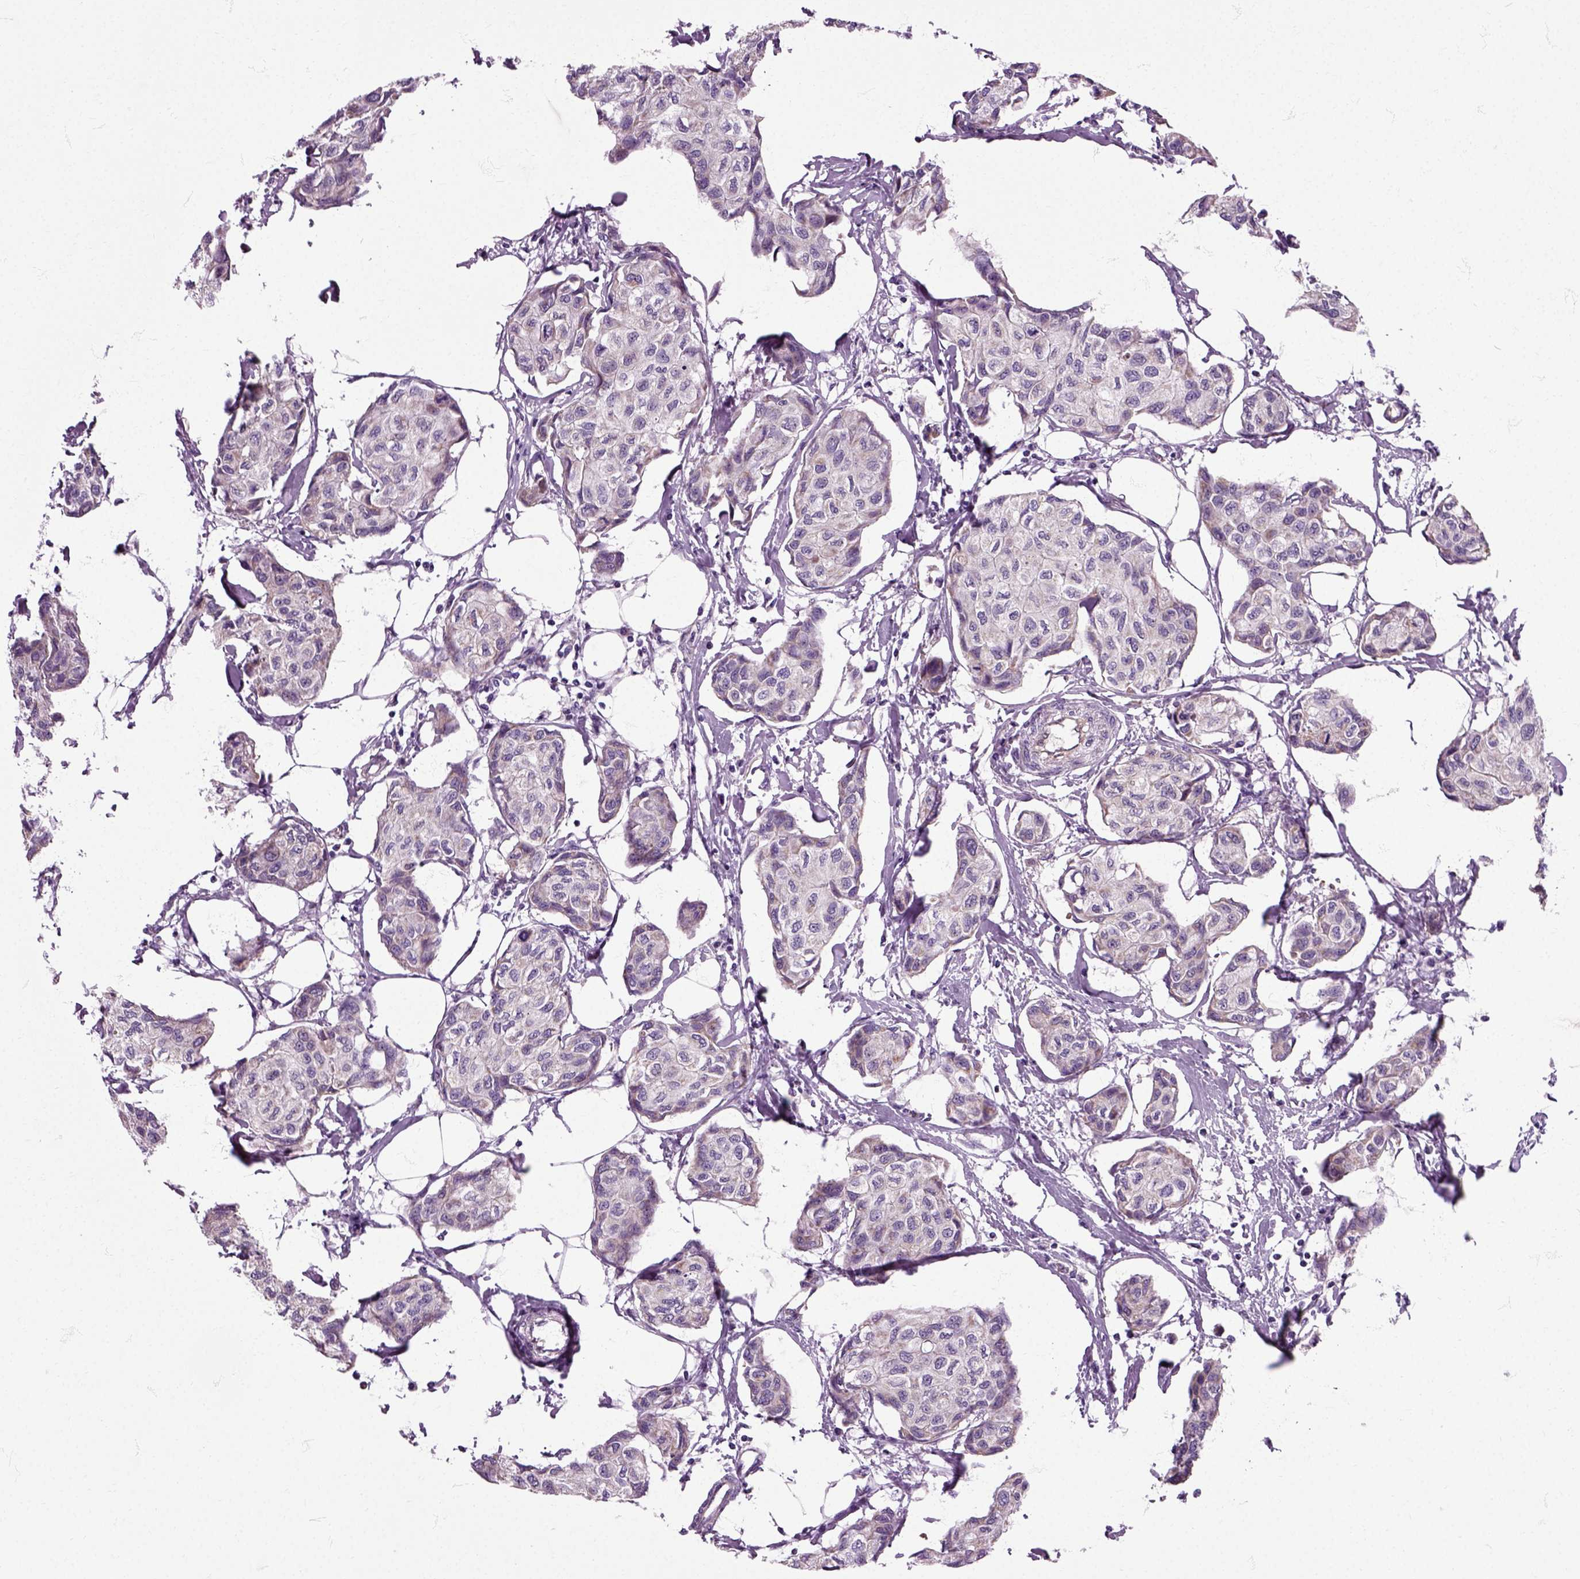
{"staining": {"intensity": "moderate", "quantity": "<25%", "location": "cytoplasmic/membranous"}, "tissue": "breast cancer", "cell_type": "Tumor cells", "image_type": "cancer", "snomed": [{"axis": "morphology", "description": "Duct carcinoma"}, {"axis": "topography", "description": "Breast"}], "caption": "Protein staining displays moderate cytoplasmic/membranous positivity in about <25% of tumor cells in breast invasive ductal carcinoma.", "gene": "HSPA2", "patient": {"sex": "female", "age": 80}}